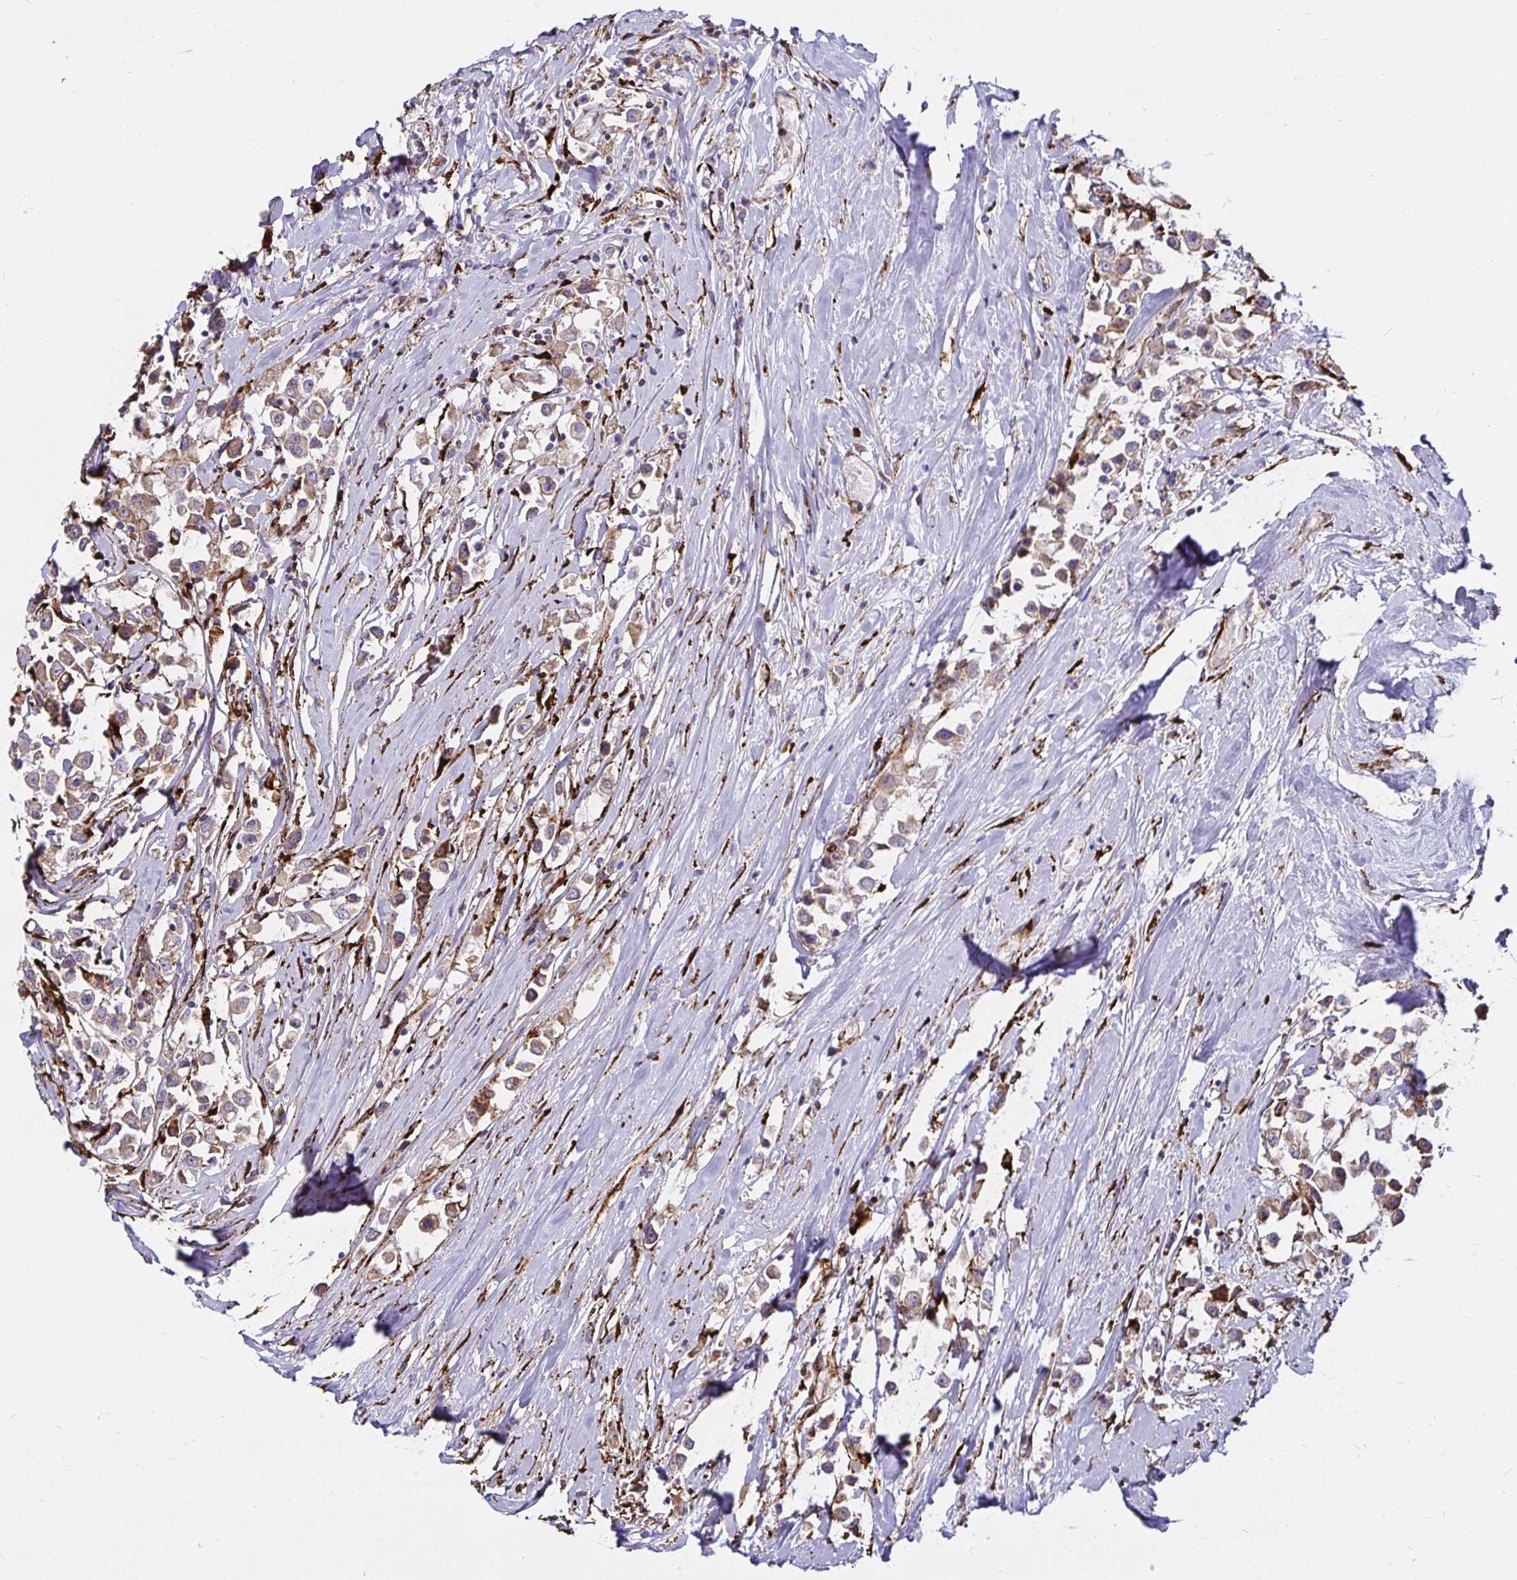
{"staining": {"intensity": "moderate", "quantity": "25%-75%", "location": "cytoplasmic/membranous"}, "tissue": "breast cancer", "cell_type": "Tumor cells", "image_type": "cancer", "snomed": [{"axis": "morphology", "description": "Duct carcinoma"}, {"axis": "topography", "description": "Breast"}], "caption": "Breast cancer was stained to show a protein in brown. There is medium levels of moderate cytoplasmic/membranous expression in approximately 25%-75% of tumor cells. Using DAB (brown) and hematoxylin (blue) stains, captured at high magnification using brightfield microscopy.", "gene": "P4HA2", "patient": {"sex": "female", "age": 61}}